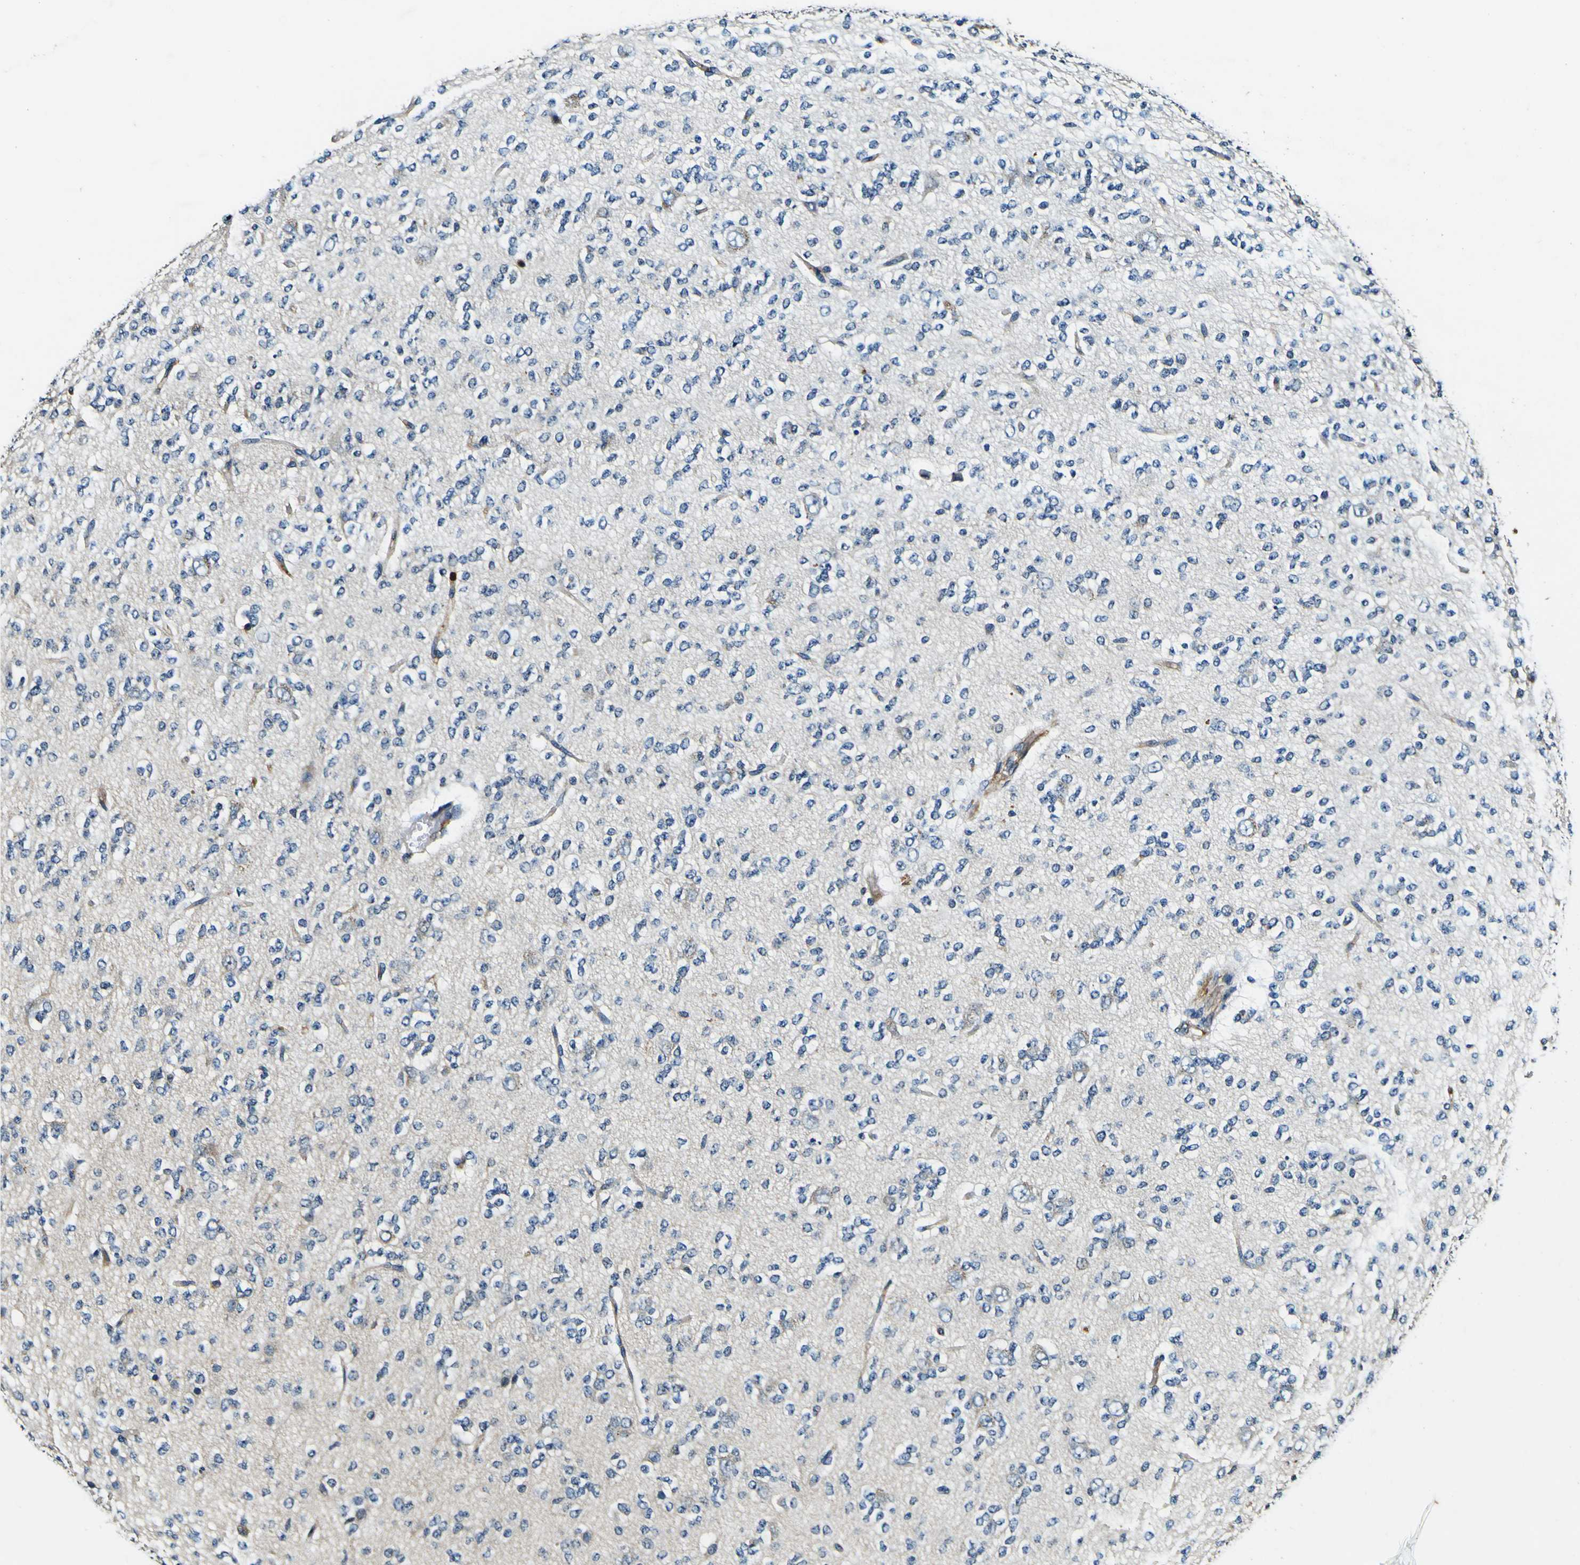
{"staining": {"intensity": "negative", "quantity": "none", "location": "none"}, "tissue": "glioma", "cell_type": "Tumor cells", "image_type": "cancer", "snomed": [{"axis": "morphology", "description": "Glioma, malignant, Low grade"}, {"axis": "topography", "description": "Brain"}], "caption": "This is a micrograph of IHC staining of glioma, which shows no positivity in tumor cells. Nuclei are stained in blue.", "gene": "RHOT2", "patient": {"sex": "male", "age": 38}}